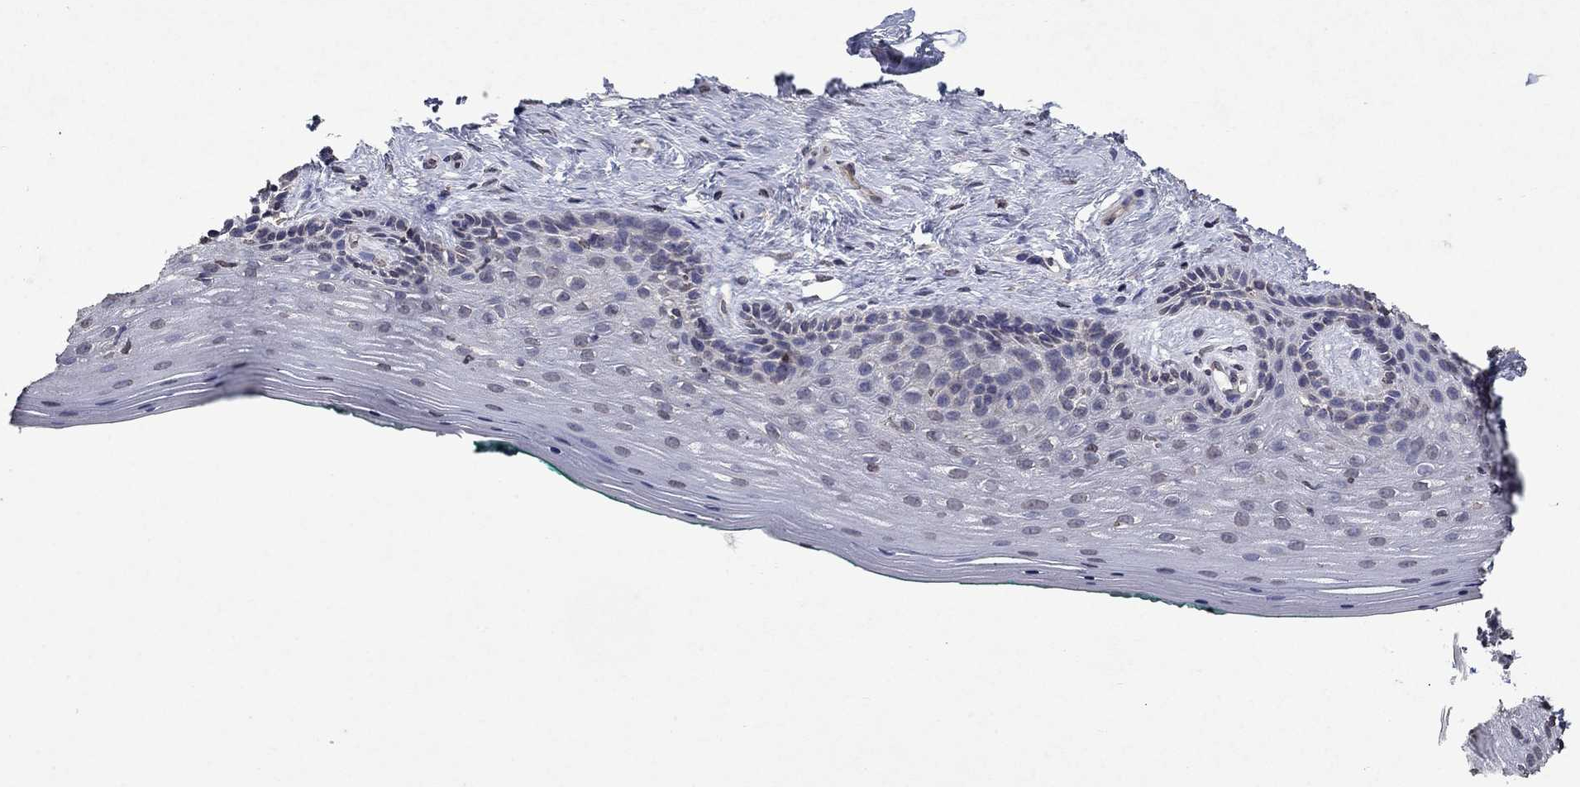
{"staining": {"intensity": "negative", "quantity": "none", "location": "none"}, "tissue": "vagina", "cell_type": "Squamous epithelial cells", "image_type": "normal", "snomed": [{"axis": "morphology", "description": "Normal tissue, NOS"}, {"axis": "topography", "description": "Vagina"}], "caption": "High magnification brightfield microscopy of unremarkable vagina stained with DAB (3,3'-diaminobenzidine) (brown) and counterstained with hematoxylin (blue): squamous epithelial cells show no significant staining.", "gene": "TTC38", "patient": {"sex": "female", "age": 45}}